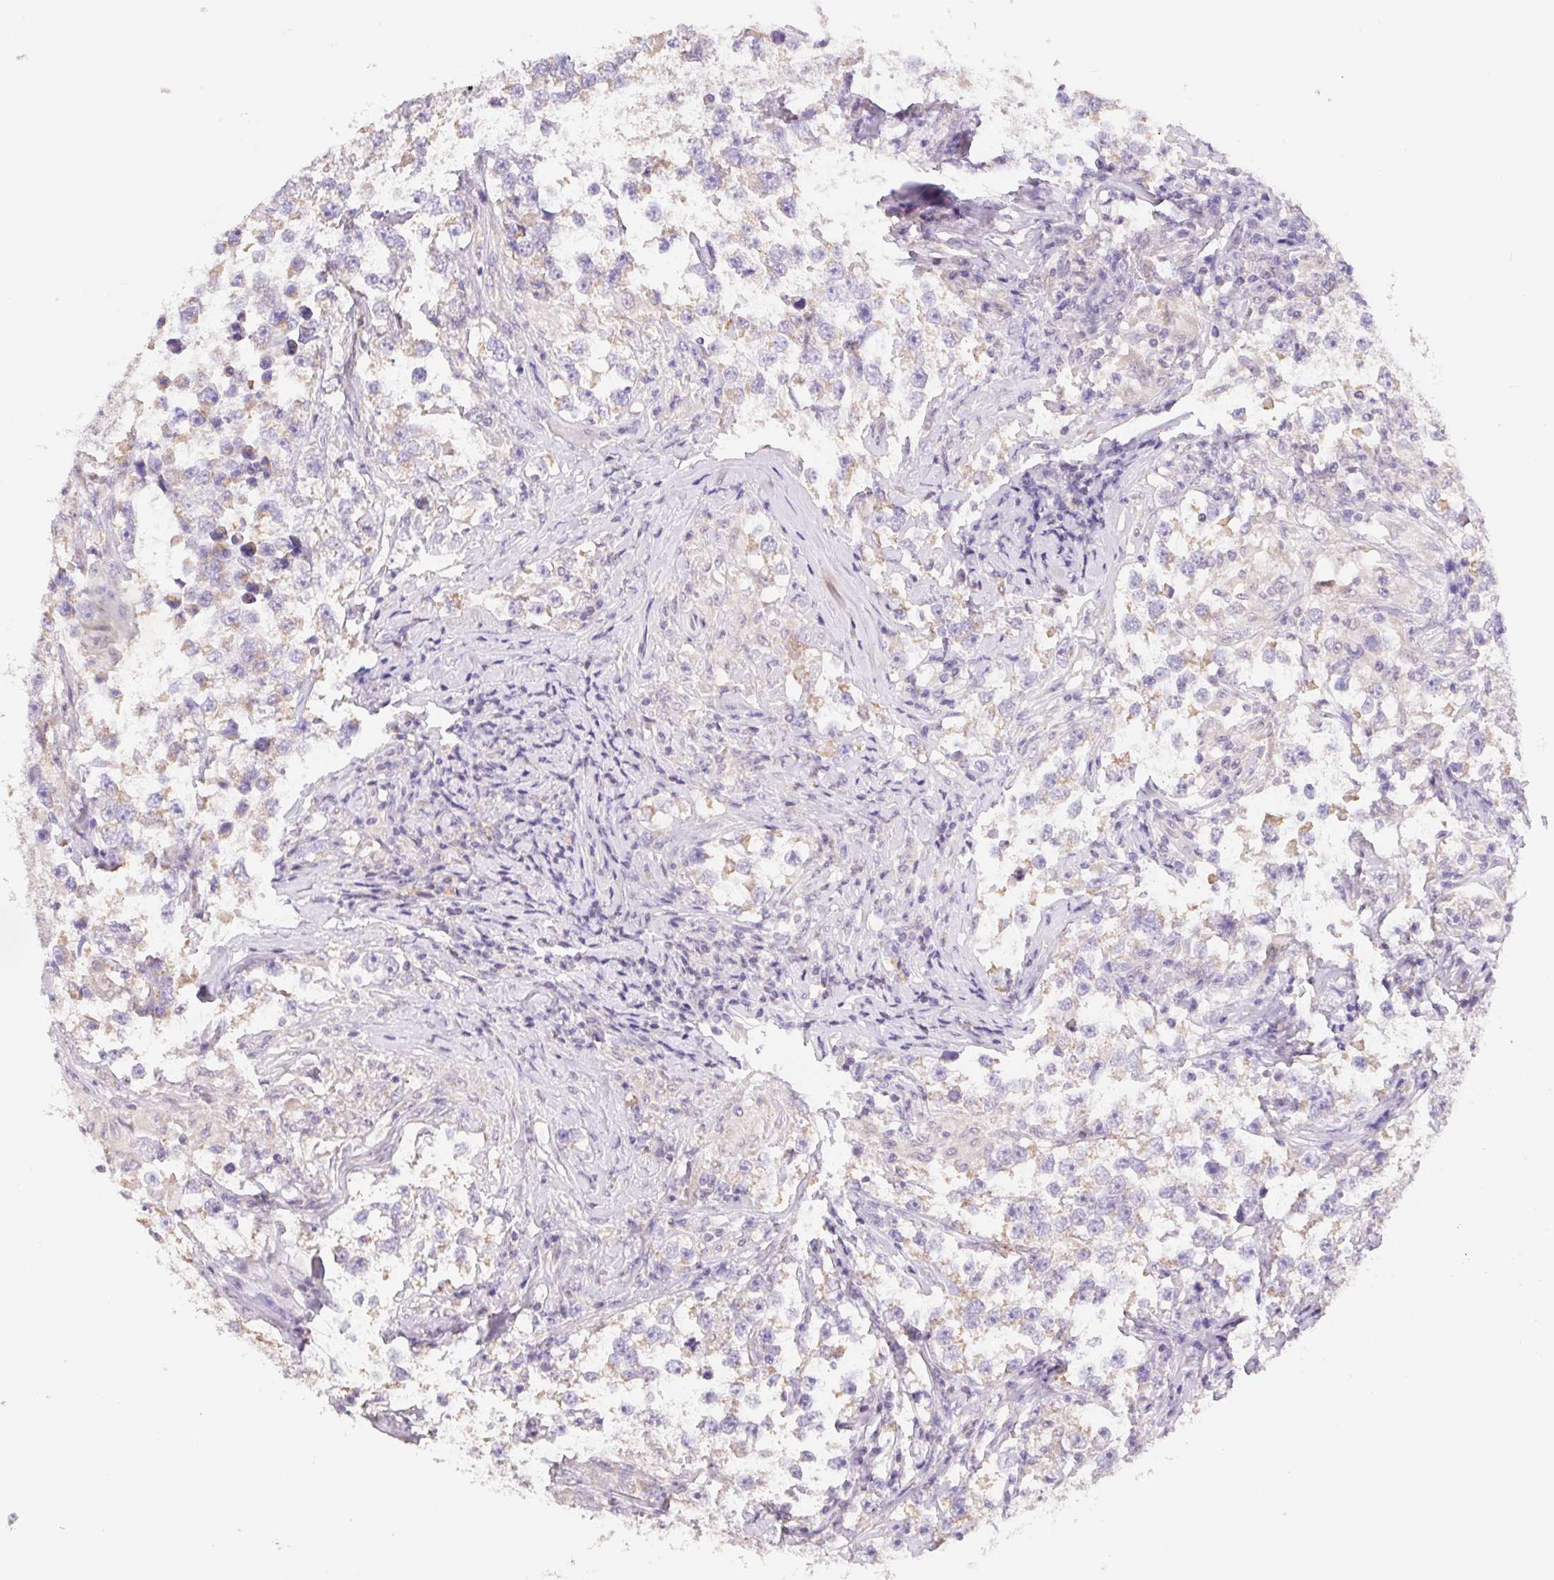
{"staining": {"intensity": "weak", "quantity": "25%-75%", "location": "cytoplasmic/membranous"}, "tissue": "testis cancer", "cell_type": "Tumor cells", "image_type": "cancer", "snomed": [{"axis": "morphology", "description": "Seminoma, NOS"}, {"axis": "topography", "description": "Testis"}], "caption": "Brown immunohistochemical staining in seminoma (testis) shows weak cytoplasmic/membranous staining in about 25%-75% of tumor cells. The staining was performed using DAB (3,3'-diaminobenzidine) to visualize the protein expression in brown, while the nuclei were stained in blue with hematoxylin (Magnification: 20x).", "gene": "FKBP6", "patient": {"sex": "male", "age": 46}}